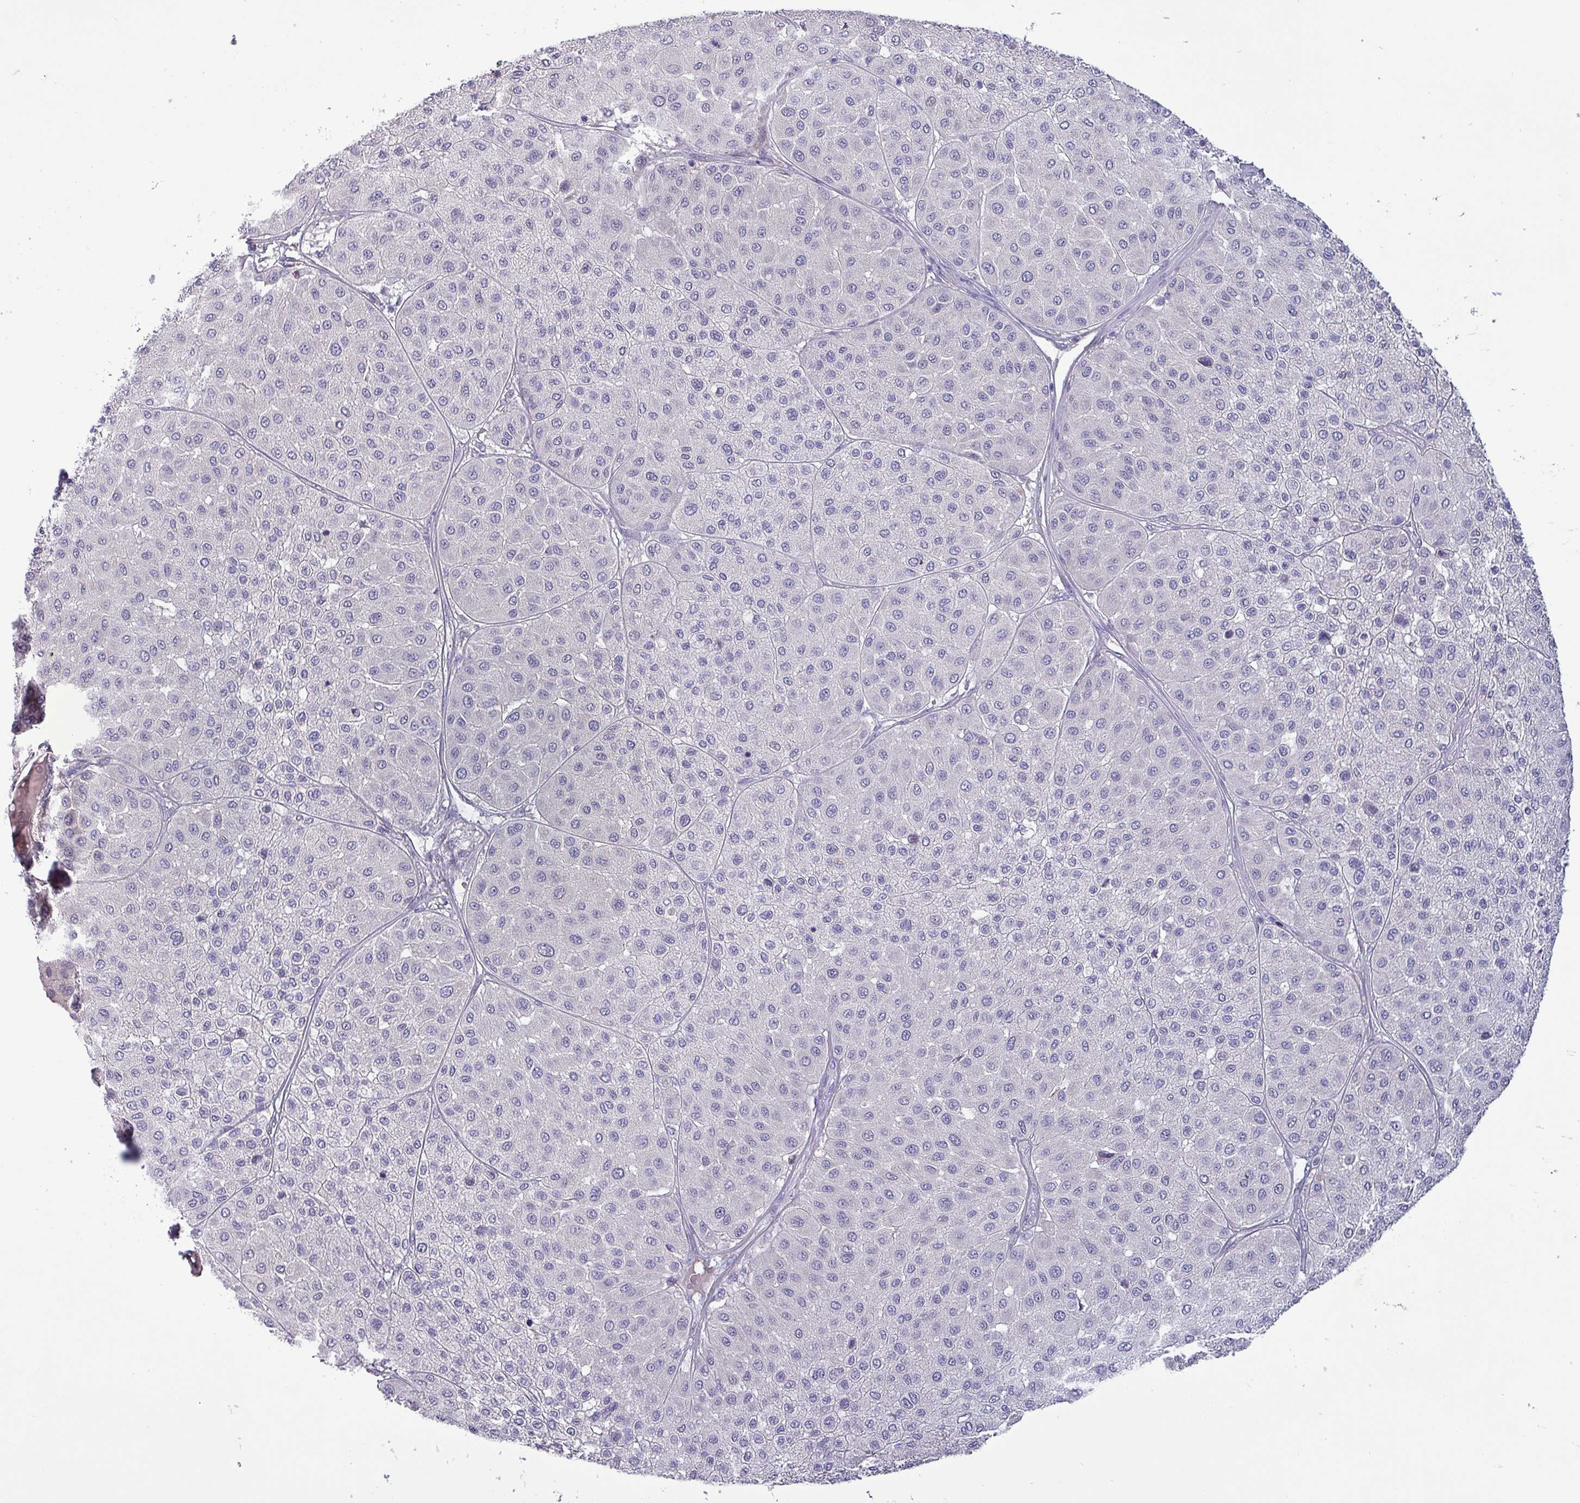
{"staining": {"intensity": "negative", "quantity": "none", "location": "none"}, "tissue": "melanoma", "cell_type": "Tumor cells", "image_type": "cancer", "snomed": [{"axis": "morphology", "description": "Malignant melanoma, Metastatic site"}, {"axis": "topography", "description": "Smooth muscle"}], "caption": "Protein analysis of melanoma reveals no significant expression in tumor cells.", "gene": "HSD3B7", "patient": {"sex": "male", "age": 41}}